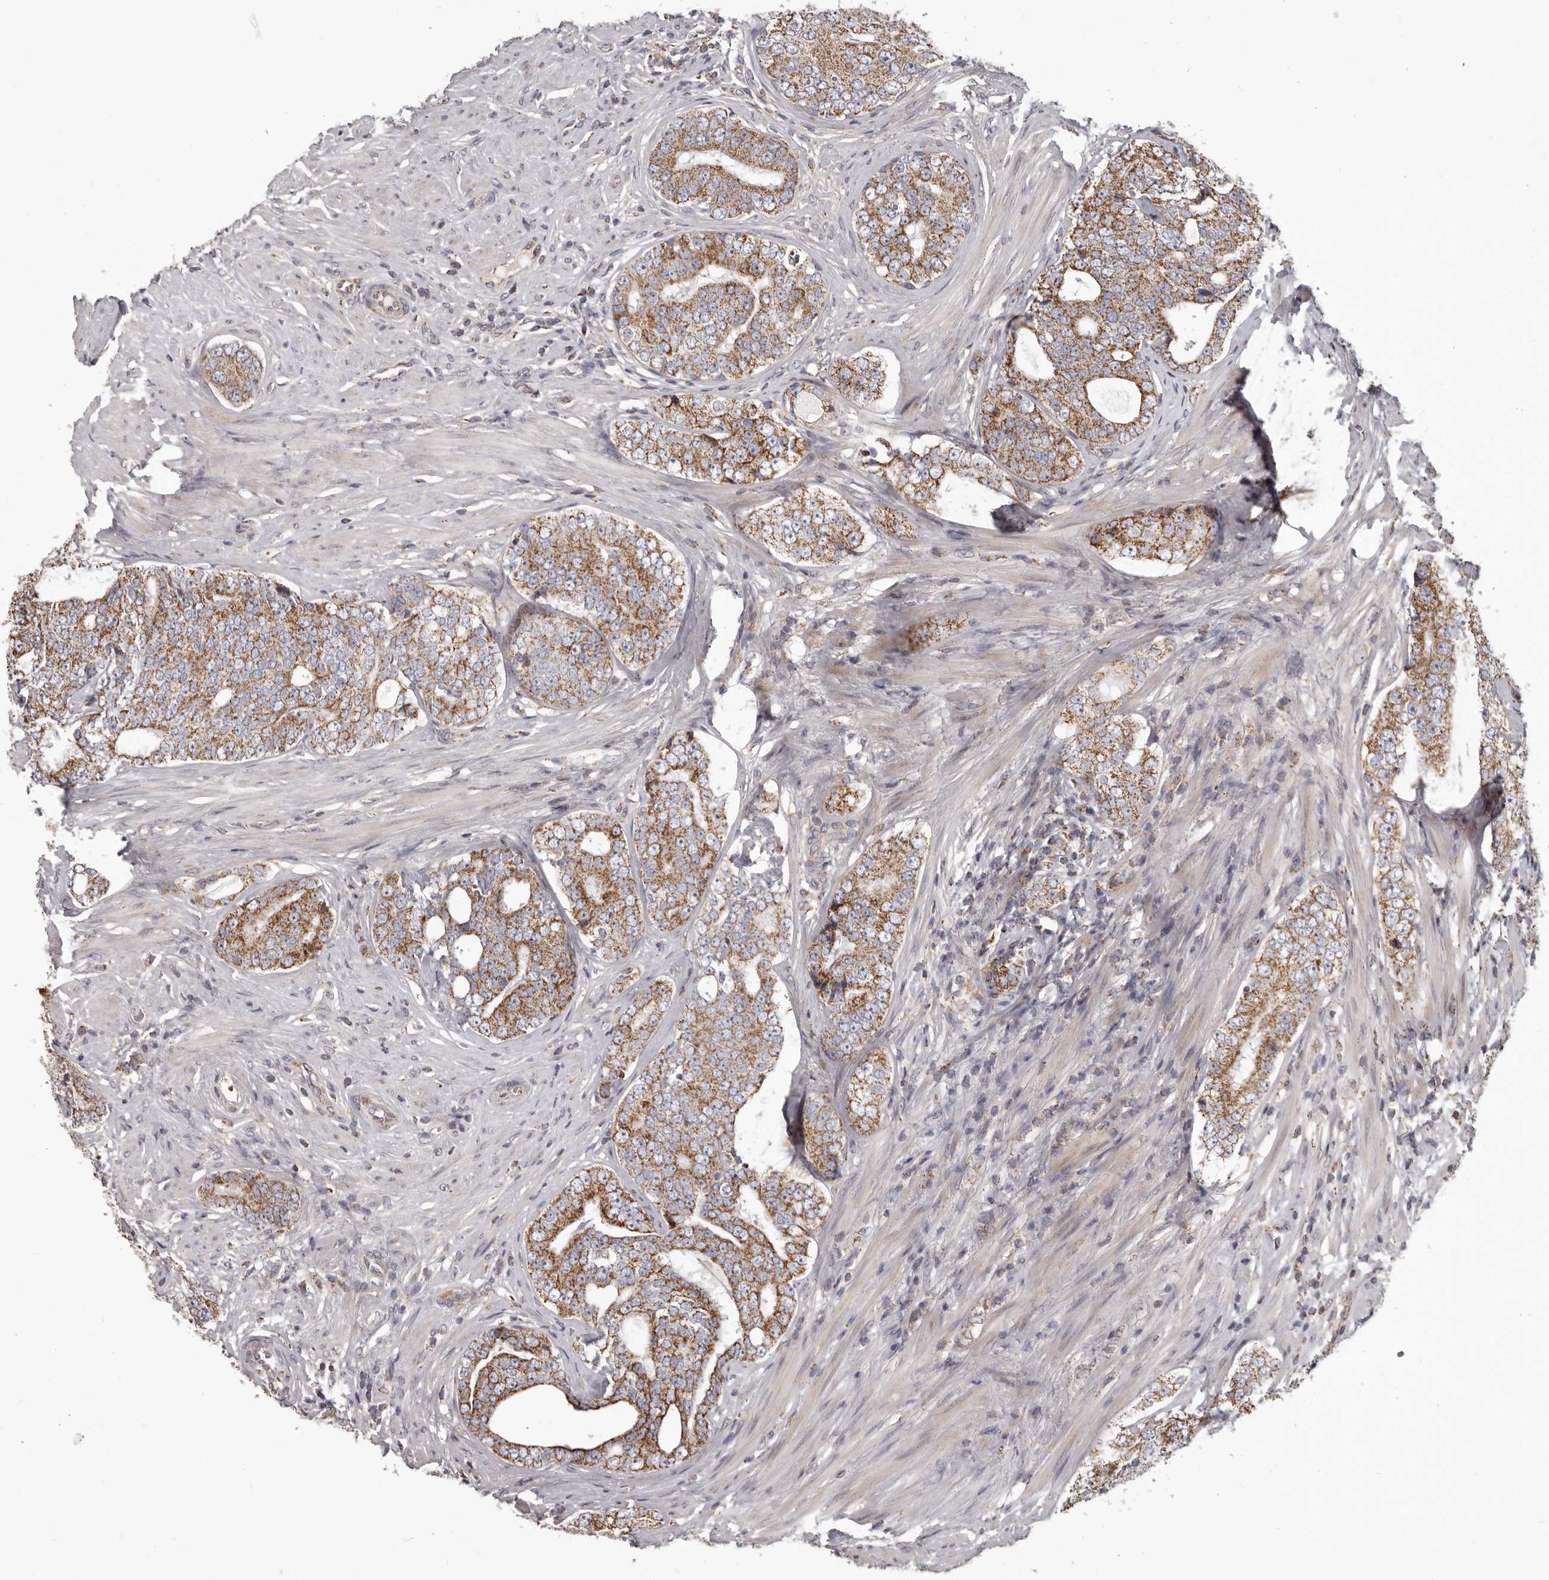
{"staining": {"intensity": "moderate", "quantity": ">75%", "location": "cytoplasmic/membranous"}, "tissue": "prostate cancer", "cell_type": "Tumor cells", "image_type": "cancer", "snomed": [{"axis": "morphology", "description": "Adenocarcinoma, High grade"}, {"axis": "topography", "description": "Prostate"}], "caption": "A micrograph showing moderate cytoplasmic/membranous staining in approximately >75% of tumor cells in prostate cancer, as visualized by brown immunohistochemical staining.", "gene": "CHRM2", "patient": {"sex": "male", "age": 56}}